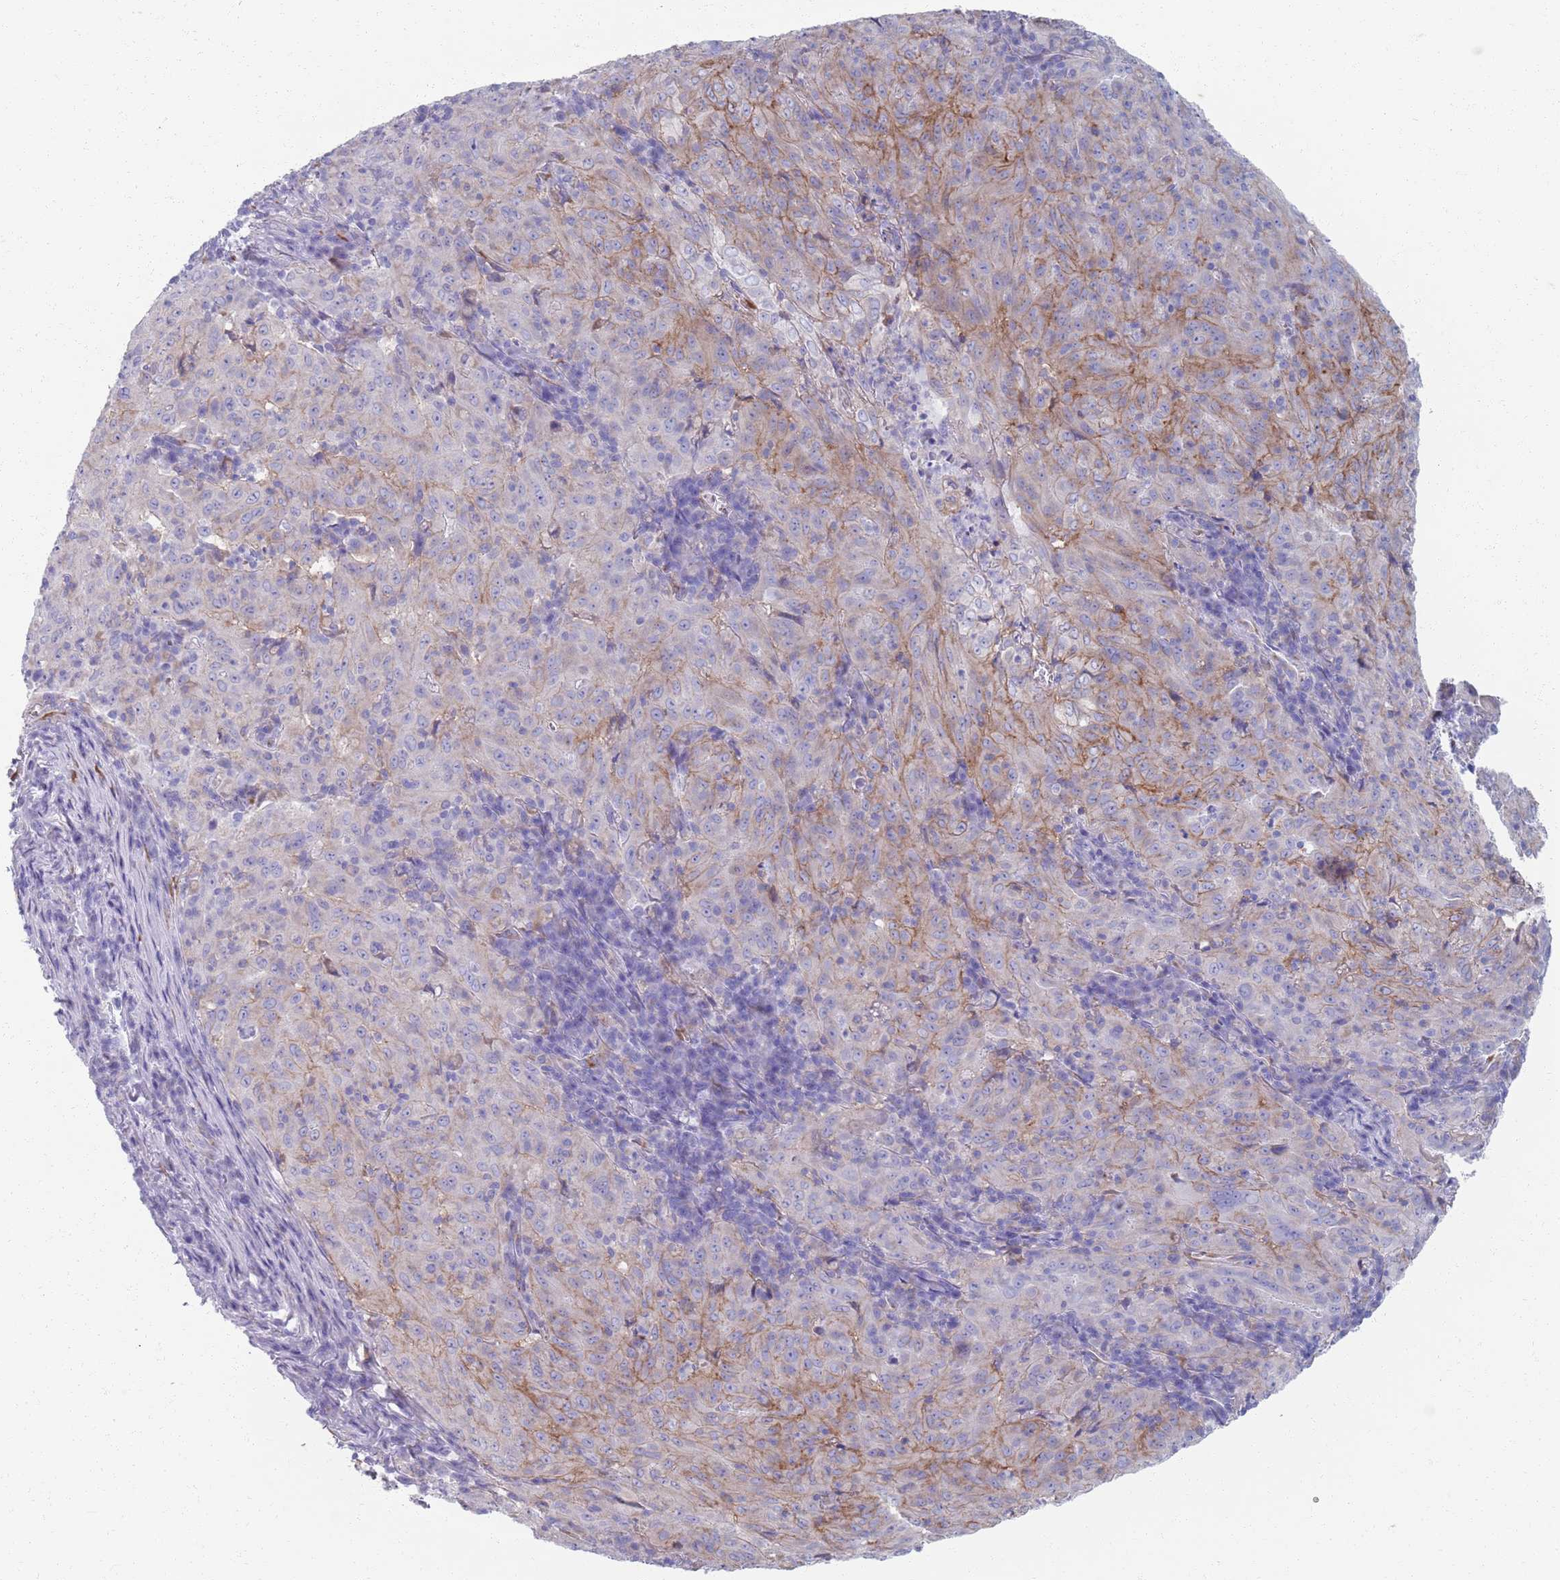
{"staining": {"intensity": "moderate", "quantity": "<25%", "location": "cytoplasmic/membranous"}, "tissue": "pancreatic cancer", "cell_type": "Tumor cells", "image_type": "cancer", "snomed": [{"axis": "morphology", "description": "Adenocarcinoma, NOS"}, {"axis": "topography", "description": "Pancreas"}], "caption": "Immunohistochemical staining of human pancreatic adenocarcinoma exhibits moderate cytoplasmic/membranous protein expression in about <25% of tumor cells.", "gene": "PLOD1", "patient": {"sex": "male", "age": 63}}